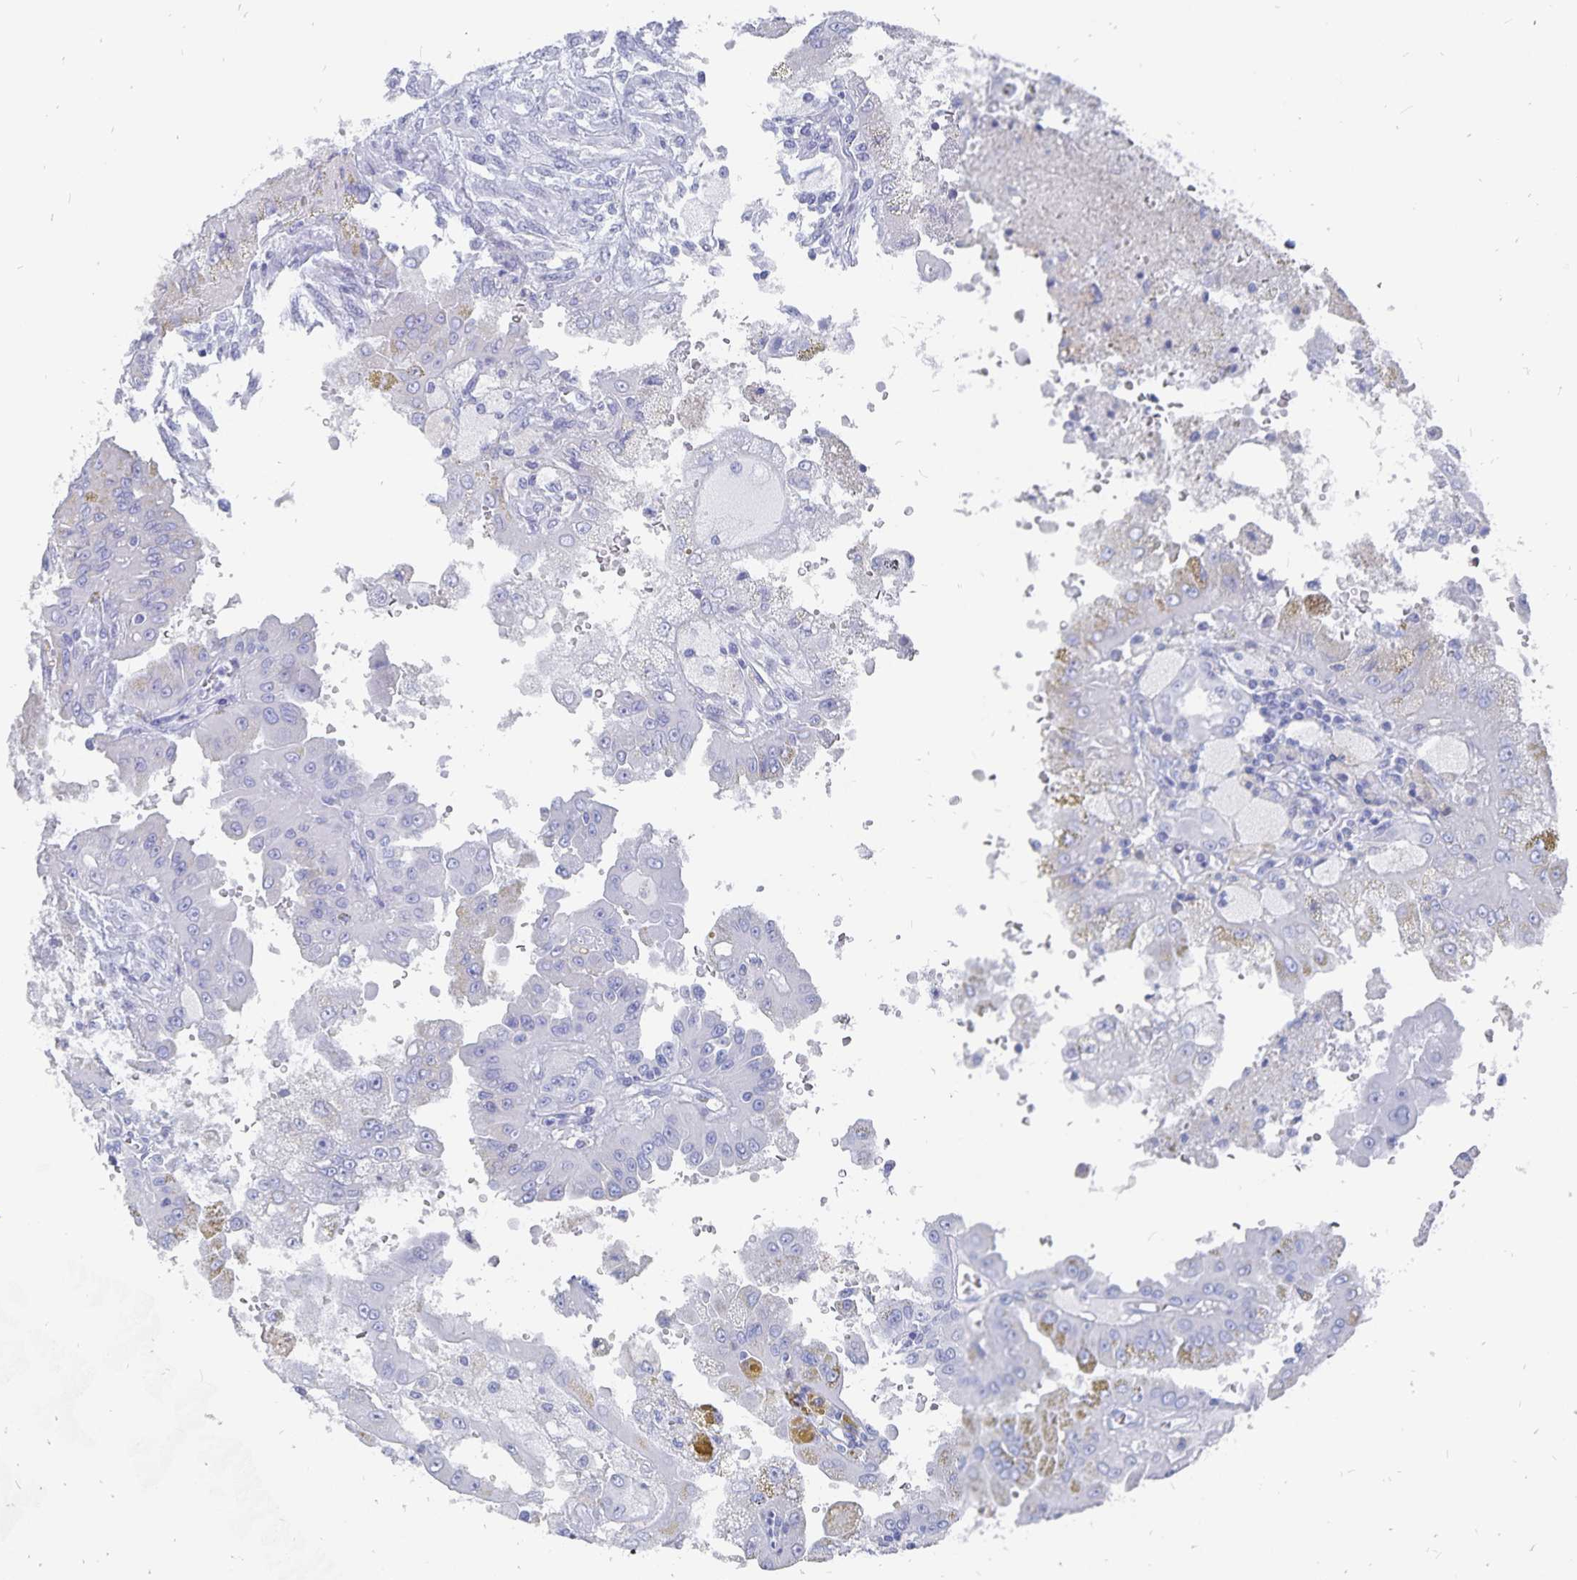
{"staining": {"intensity": "negative", "quantity": "none", "location": "none"}, "tissue": "renal cancer", "cell_type": "Tumor cells", "image_type": "cancer", "snomed": [{"axis": "morphology", "description": "Adenocarcinoma, NOS"}, {"axis": "topography", "description": "Kidney"}], "caption": "A high-resolution image shows IHC staining of renal cancer, which demonstrates no significant expression in tumor cells.", "gene": "ADH1A", "patient": {"sex": "male", "age": 58}}